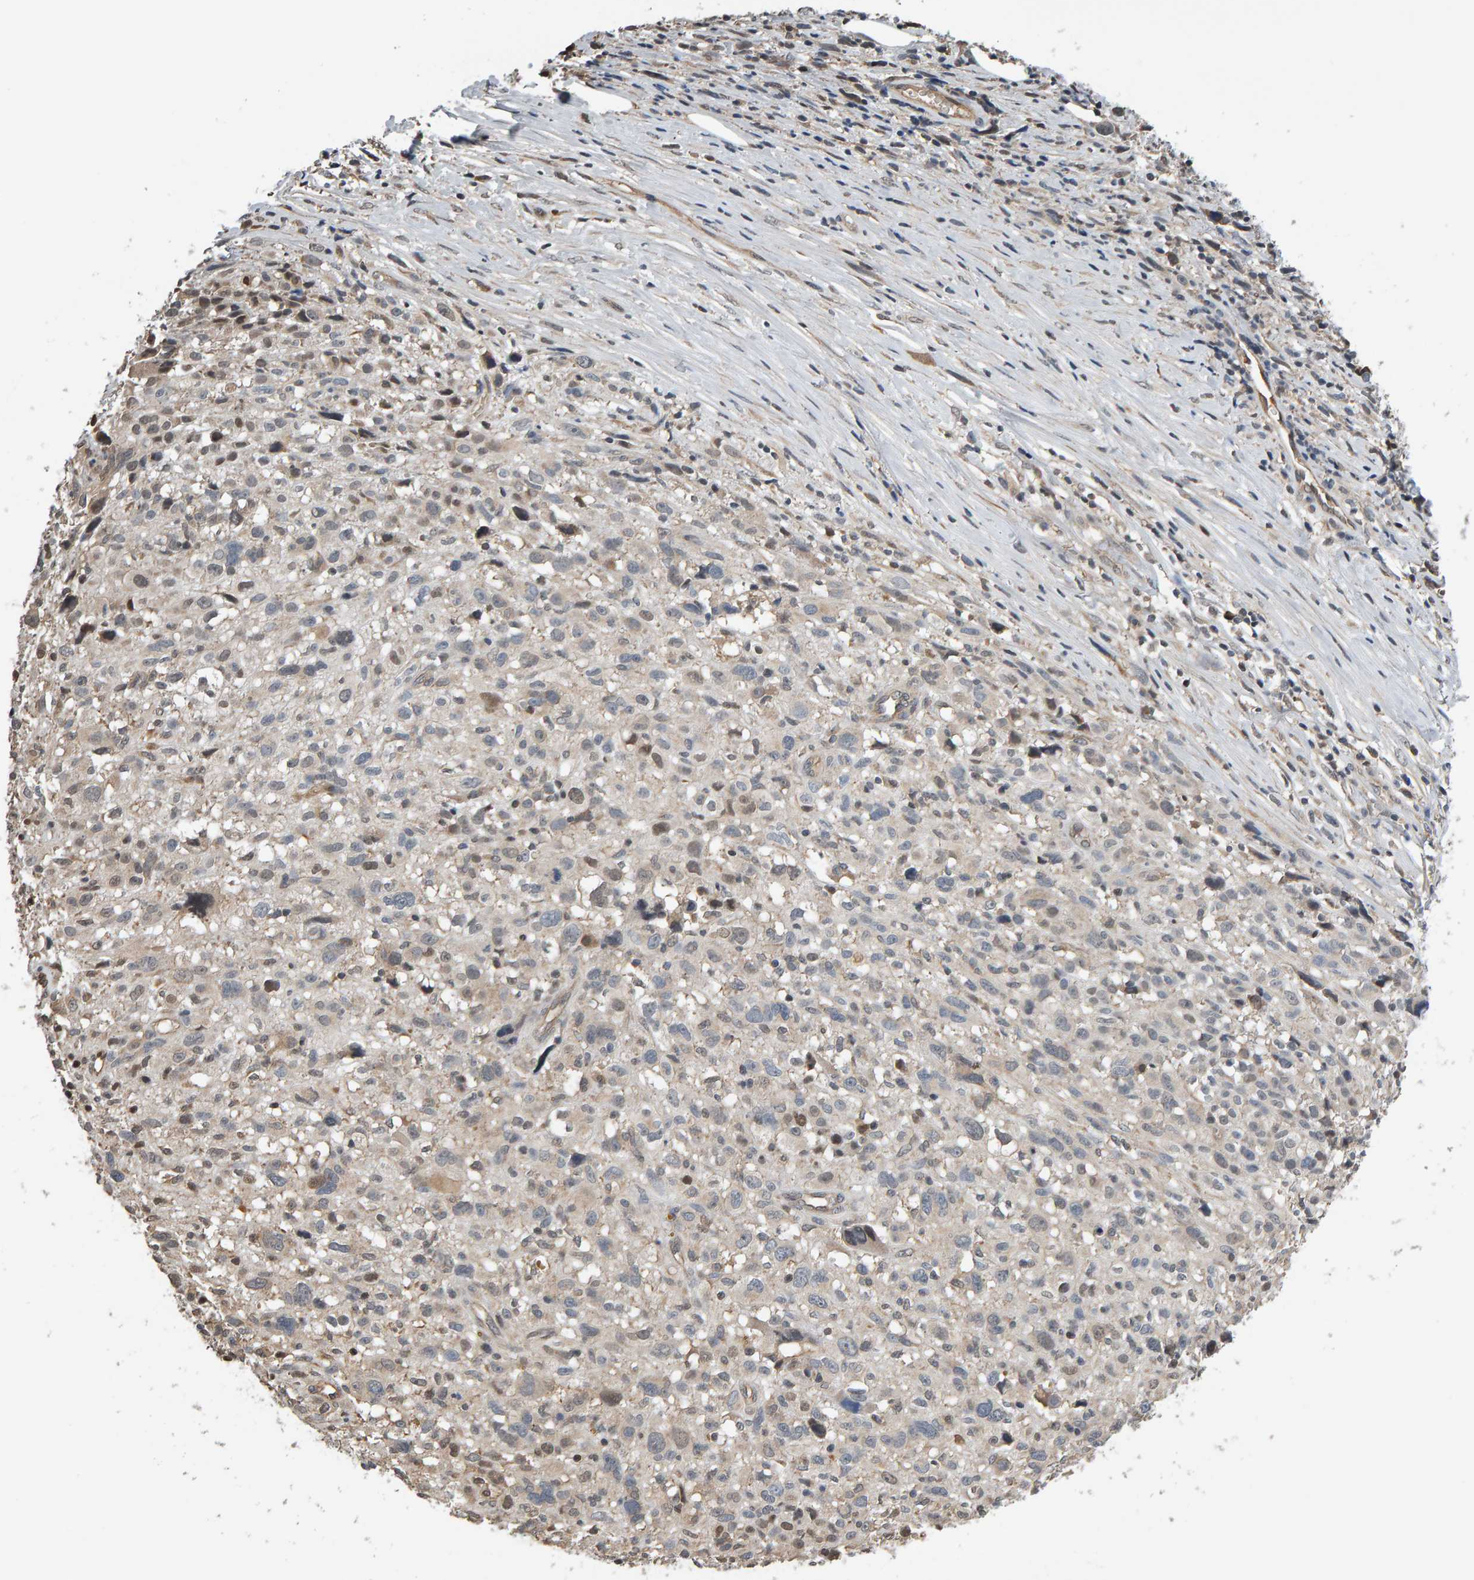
{"staining": {"intensity": "weak", "quantity": "<25%", "location": "cytoplasmic/membranous"}, "tissue": "melanoma", "cell_type": "Tumor cells", "image_type": "cancer", "snomed": [{"axis": "morphology", "description": "Malignant melanoma, NOS"}, {"axis": "topography", "description": "Skin"}], "caption": "Tumor cells show no significant protein staining in melanoma.", "gene": "COASY", "patient": {"sex": "female", "age": 55}}